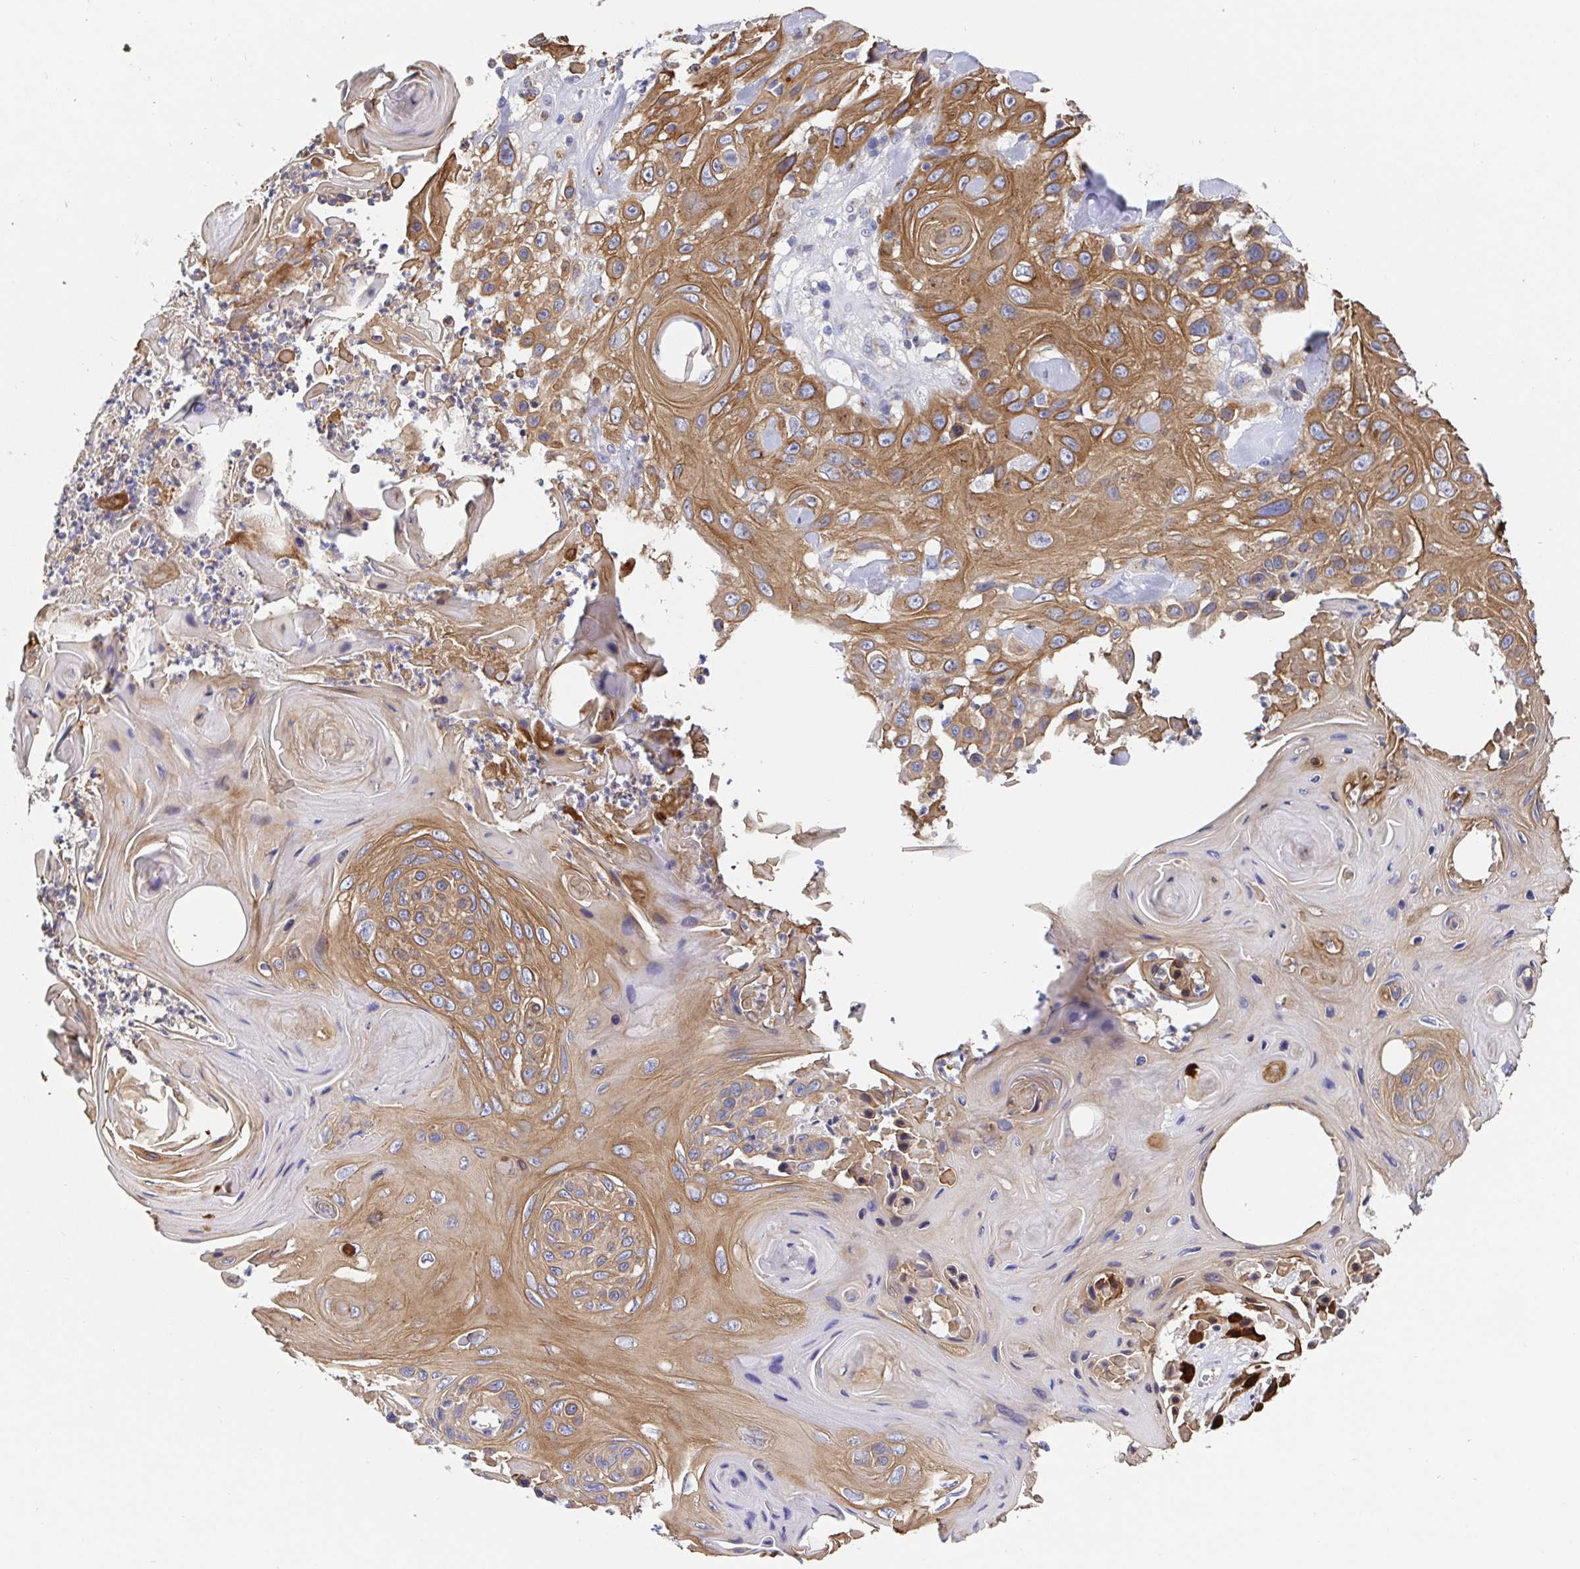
{"staining": {"intensity": "moderate", "quantity": ">75%", "location": "cytoplasmic/membranous"}, "tissue": "skin cancer", "cell_type": "Tumor cells", "image_type": "cancer", "snomed": [{"axis": "morphology", "description": "Squamous cell carcinoma, NOS"}, {"axis": "topography", "description": "Skin"}], "caption": "Protein staining shows moderate cytoplasmic/membranous positivity in approximately >75% of tumor cells in skin squamous cell carcinoma.", "gene": "GOLGA1", "patient": {"sex": "male", "age": 82}}